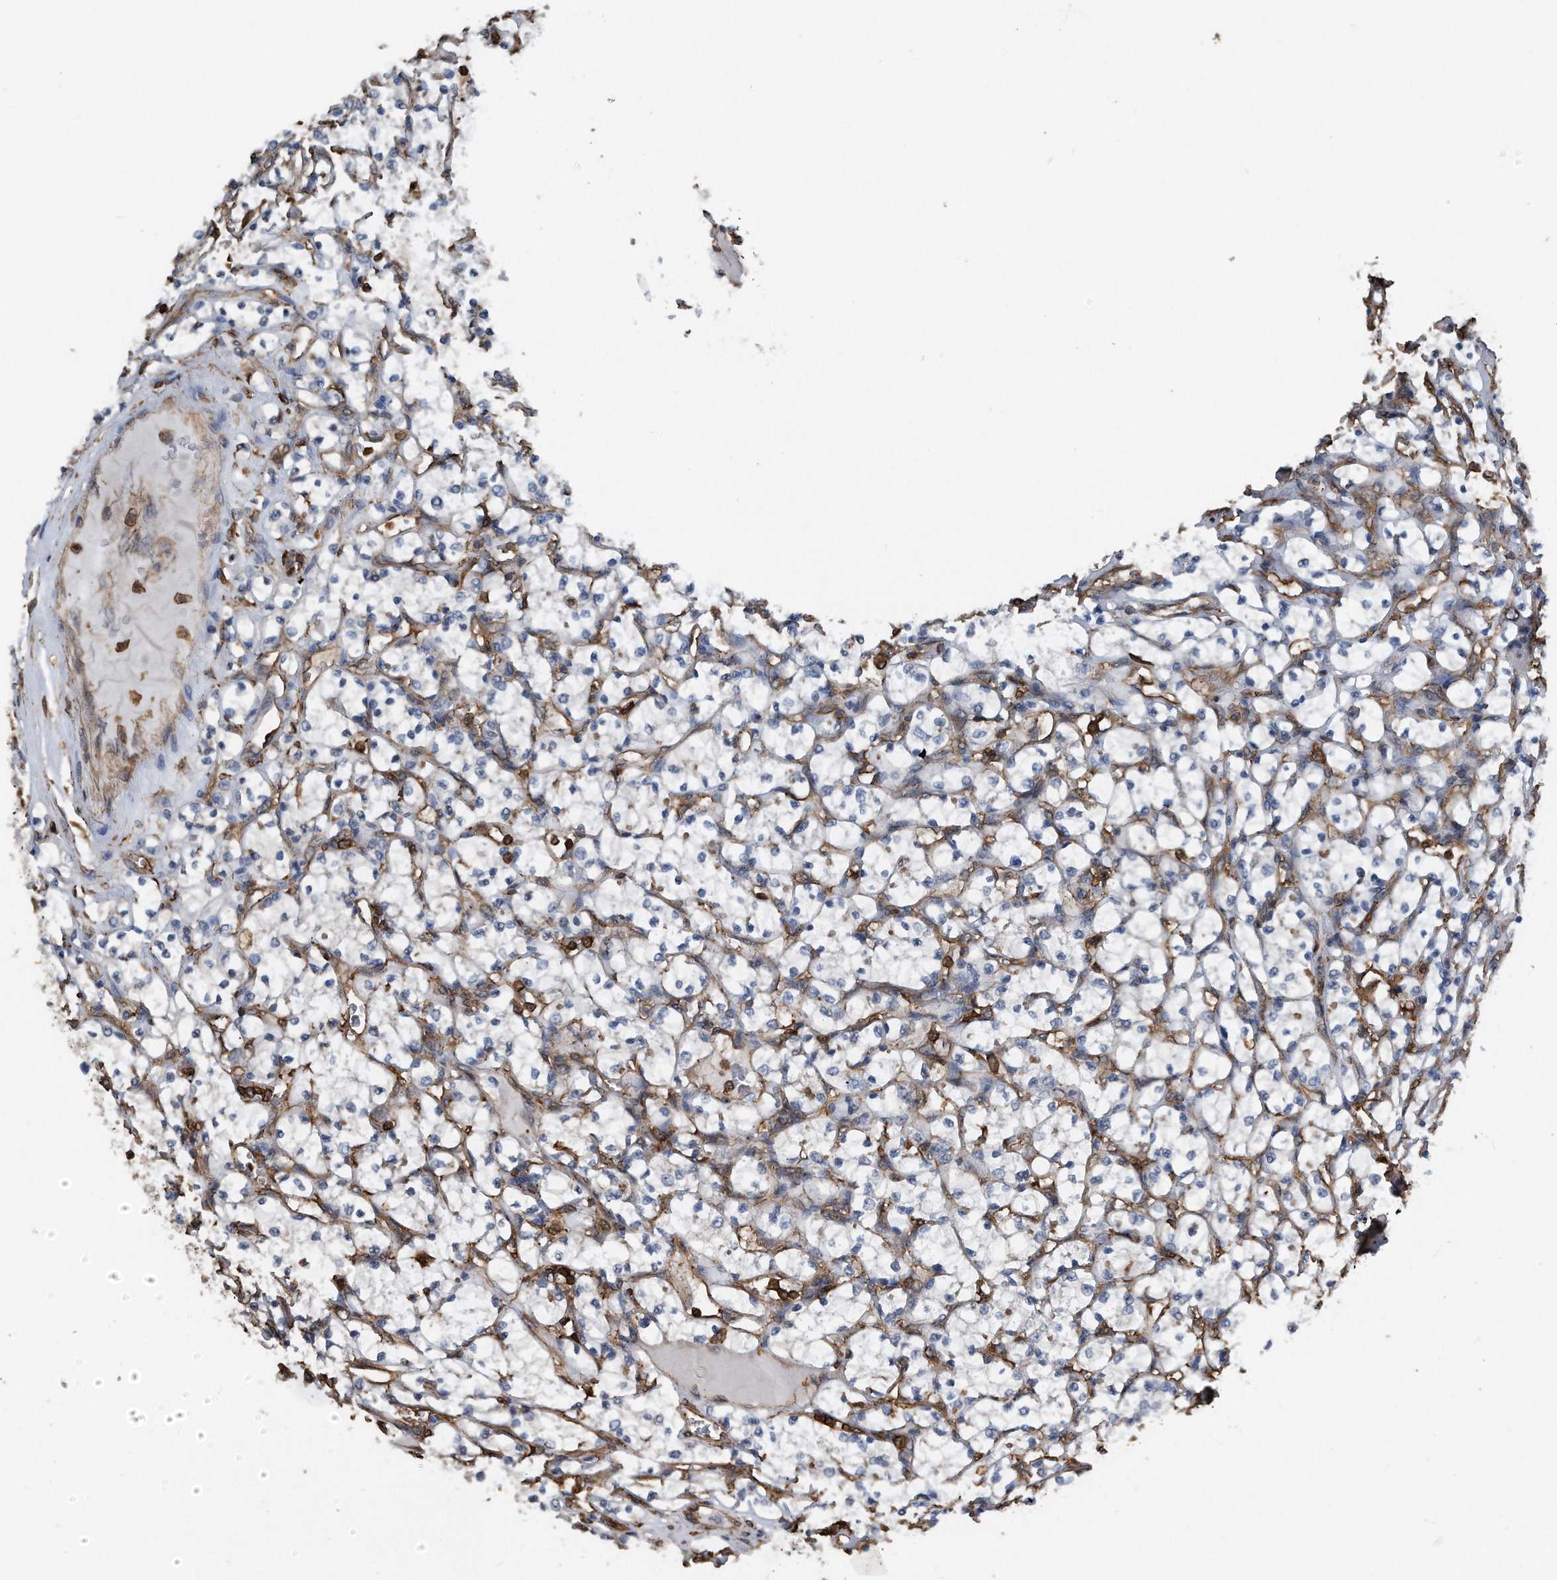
{"staining": {"intensity": "negative", "quantity": "none", "location": "none"}, "tissue": "renal cancer", "cell_type": "Tumor cells", "image_type": "cancer", "snomed": [{"axis": "morphology", "description": "Adenocarcinoma, NOS"}, {"axis": "topography", "description": "Kidney"}], "caption": "This is a micrograph of IHC staining of renal cancer, which shows no expression in tumor cells.", "gene": "RSPO3", "patient": {"sex": "female", "age": 69}}